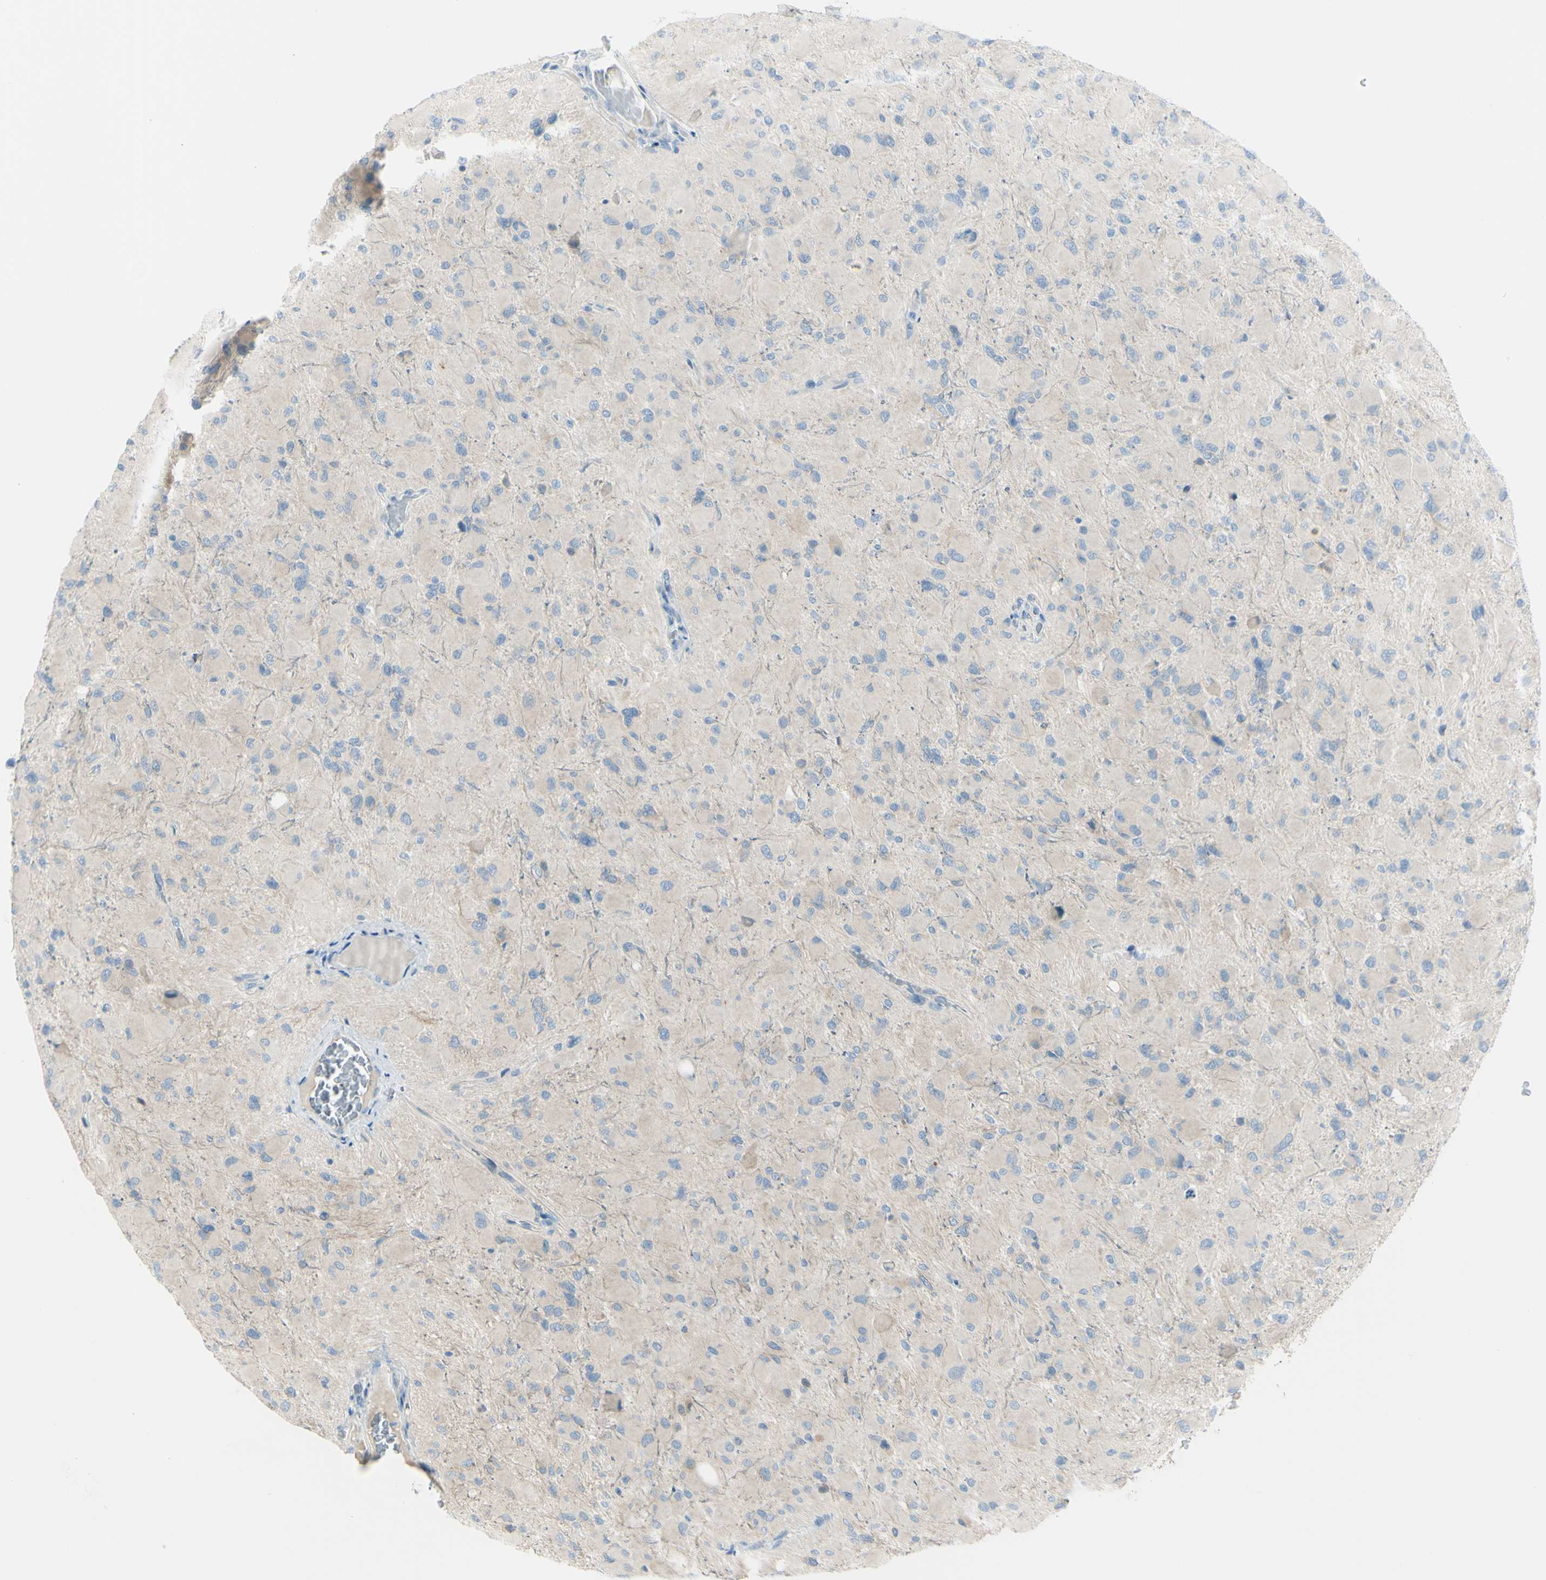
{"staining": {"intensity": "weak", "quantity": "<25%", "location": "cytoplasmic/membranous"}, "tissue": "glioma", "cell_type": "Tumor cells", "image_type": "cancer", "snomed": [{"axis": "morphology", "description": "Glioma, malignant, High grade"}, {"axis": "topography", "description": "Cerebral cortex"}], "caption": "Histopathology image shows no protein expression in tumor cells of glioma tissue.", "gene": "LRRK1", "patient": {"sex": "female", "age": 36}}